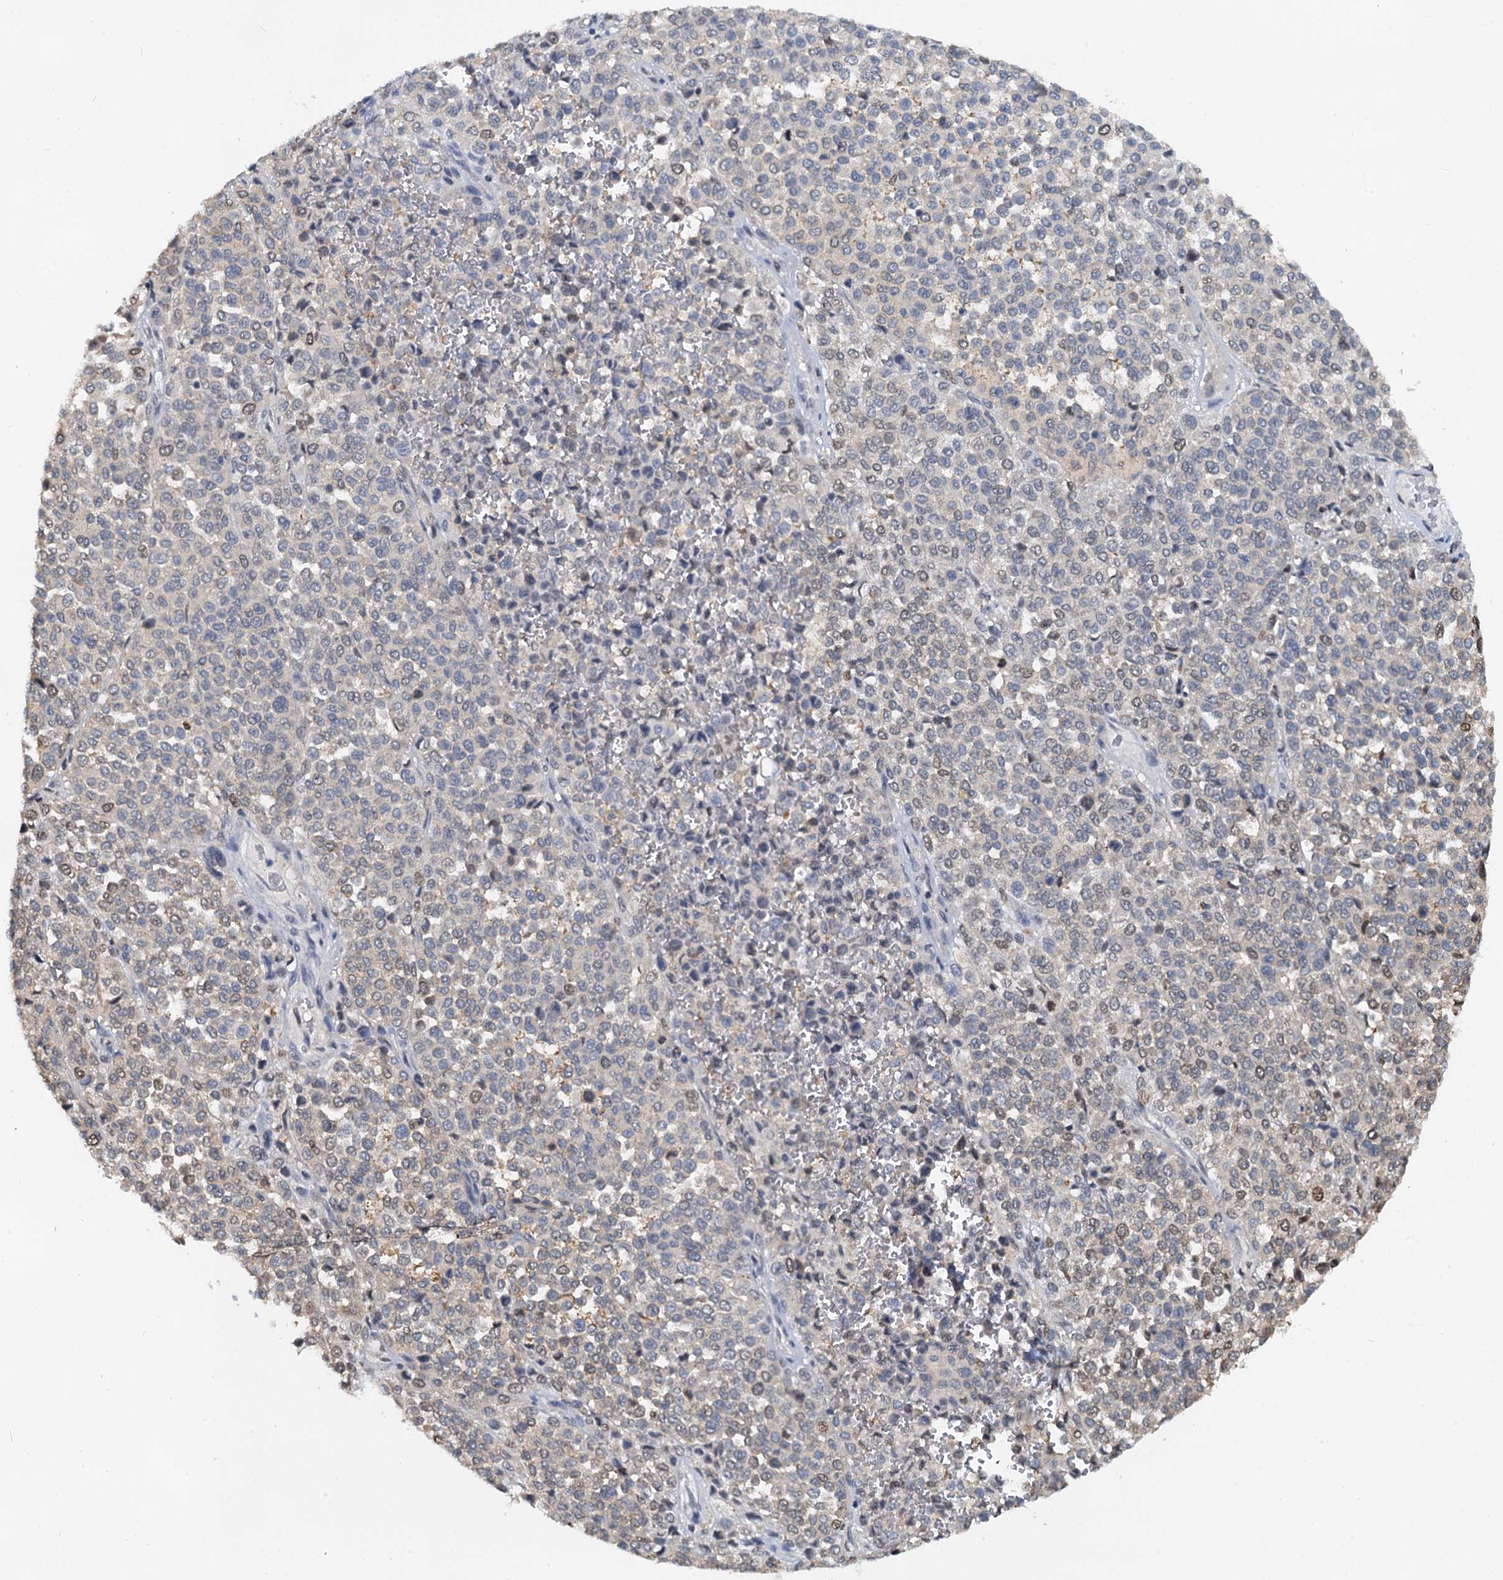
{"staining": {"intensity": "weak", "quantity": "<25%", "location": "nuclear"}, "tissue": "melanoma", "cell_type": "Tumor cells", "image_type": "cancer", "snomed": [{"axis": "morphology", "description": "Malignant melanoma, Metastatic site"}, {"axis": "topography", "description": "Pancreas"}], "caption": "The micrograph shows no significant expression in tumor cells of melanoma.", "gene": "PTGES3", "patient": {"sex": "female", "age": 30}}